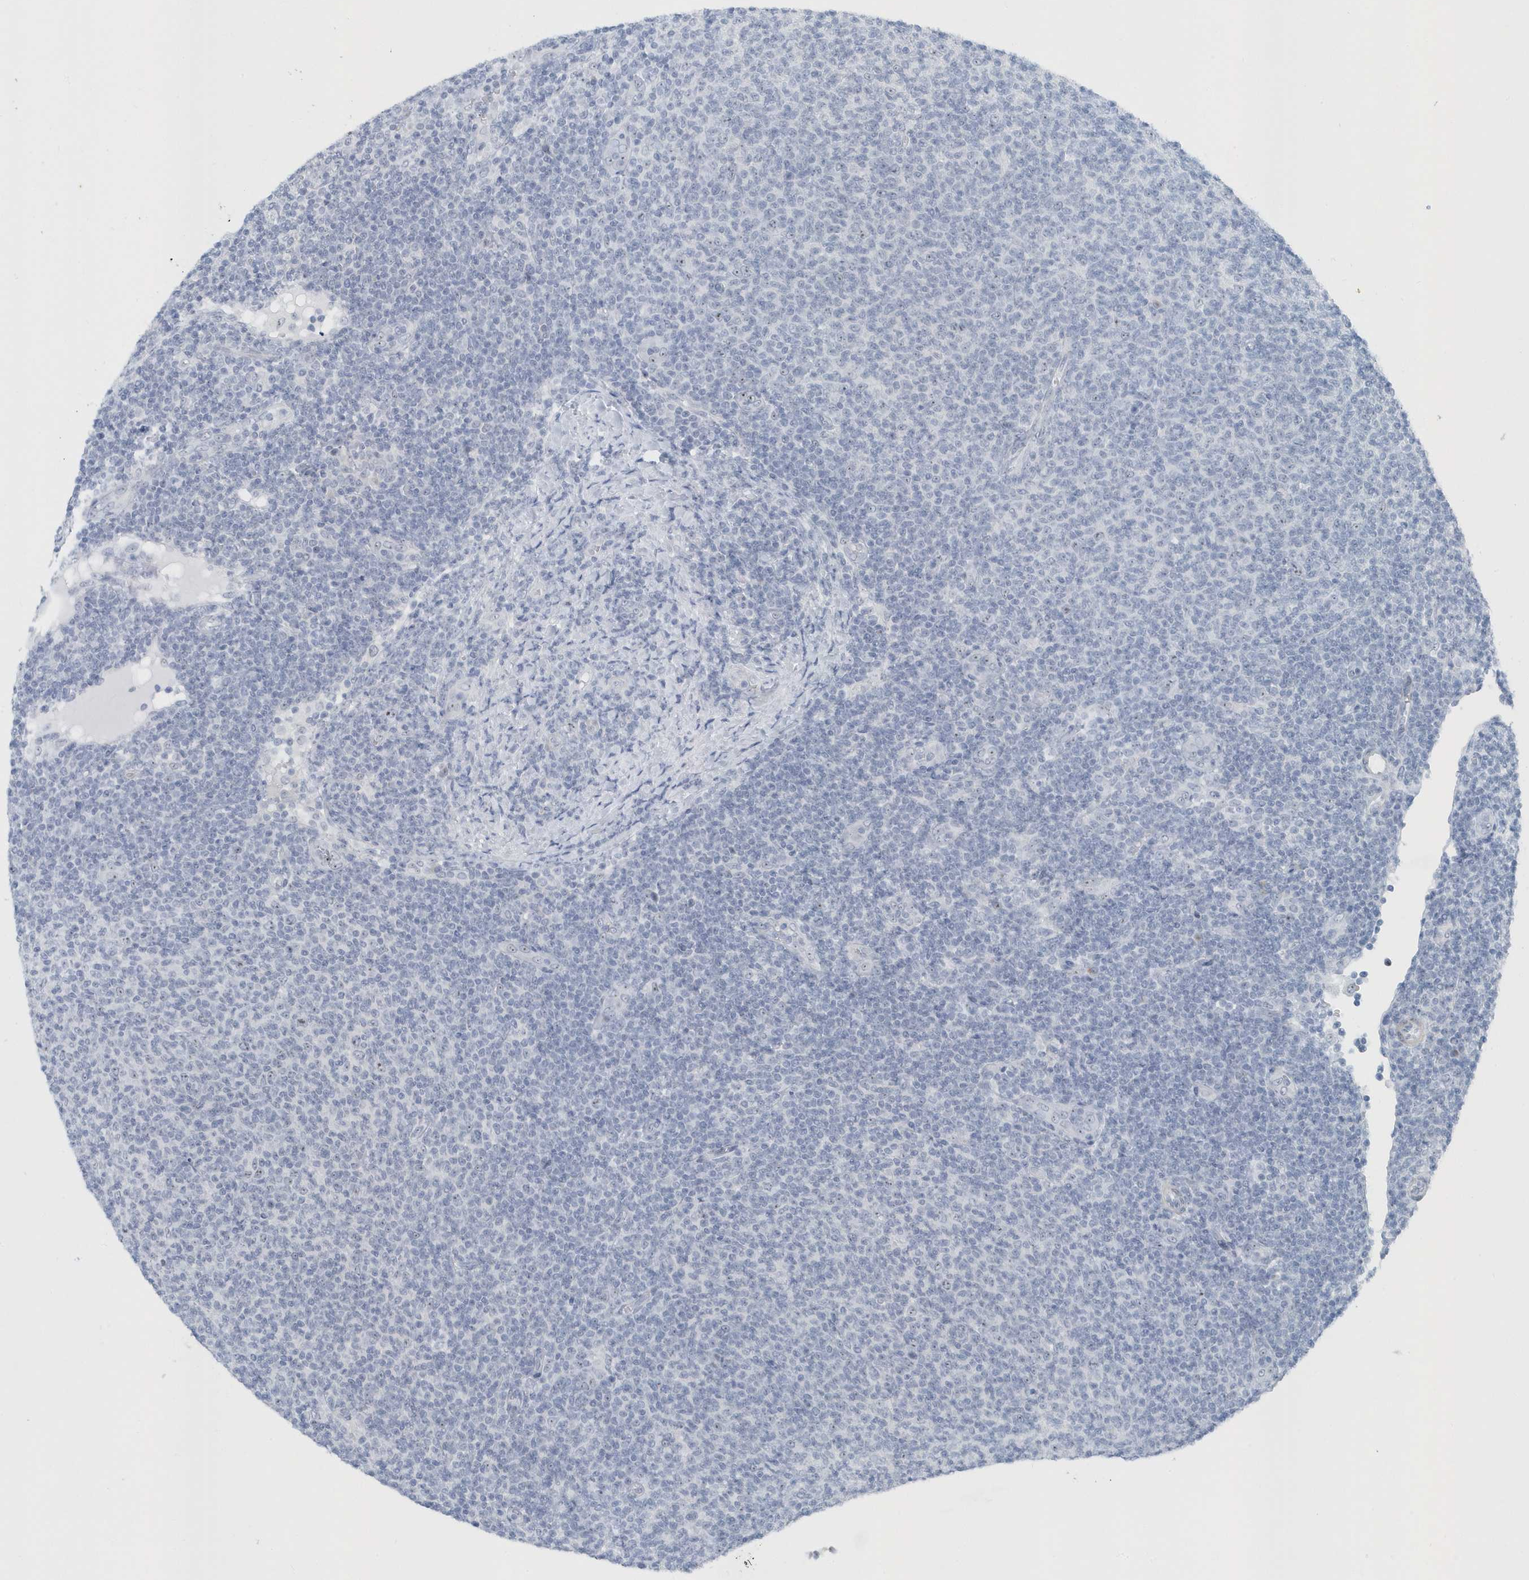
{"staining": {"intensity": "negative", "quantity": "none", "location": "none"}, "tissue": "lymphoma", "cell_type": "Tumor cells", "image_type": "cancer", "snomed": [{"axis": "morphology", "description": "Malignant lymphoma, non-Hodgkin's type, Low grade"}, {"axis": "topography", "description": "Lymph node"}], "caption": "There is no significant expression in tumor cells of malignant lymphoma, non-Hodgkin's type (low-grade).", "gene": "RPF2", "patient": {"sex": "male", "age": 66}}